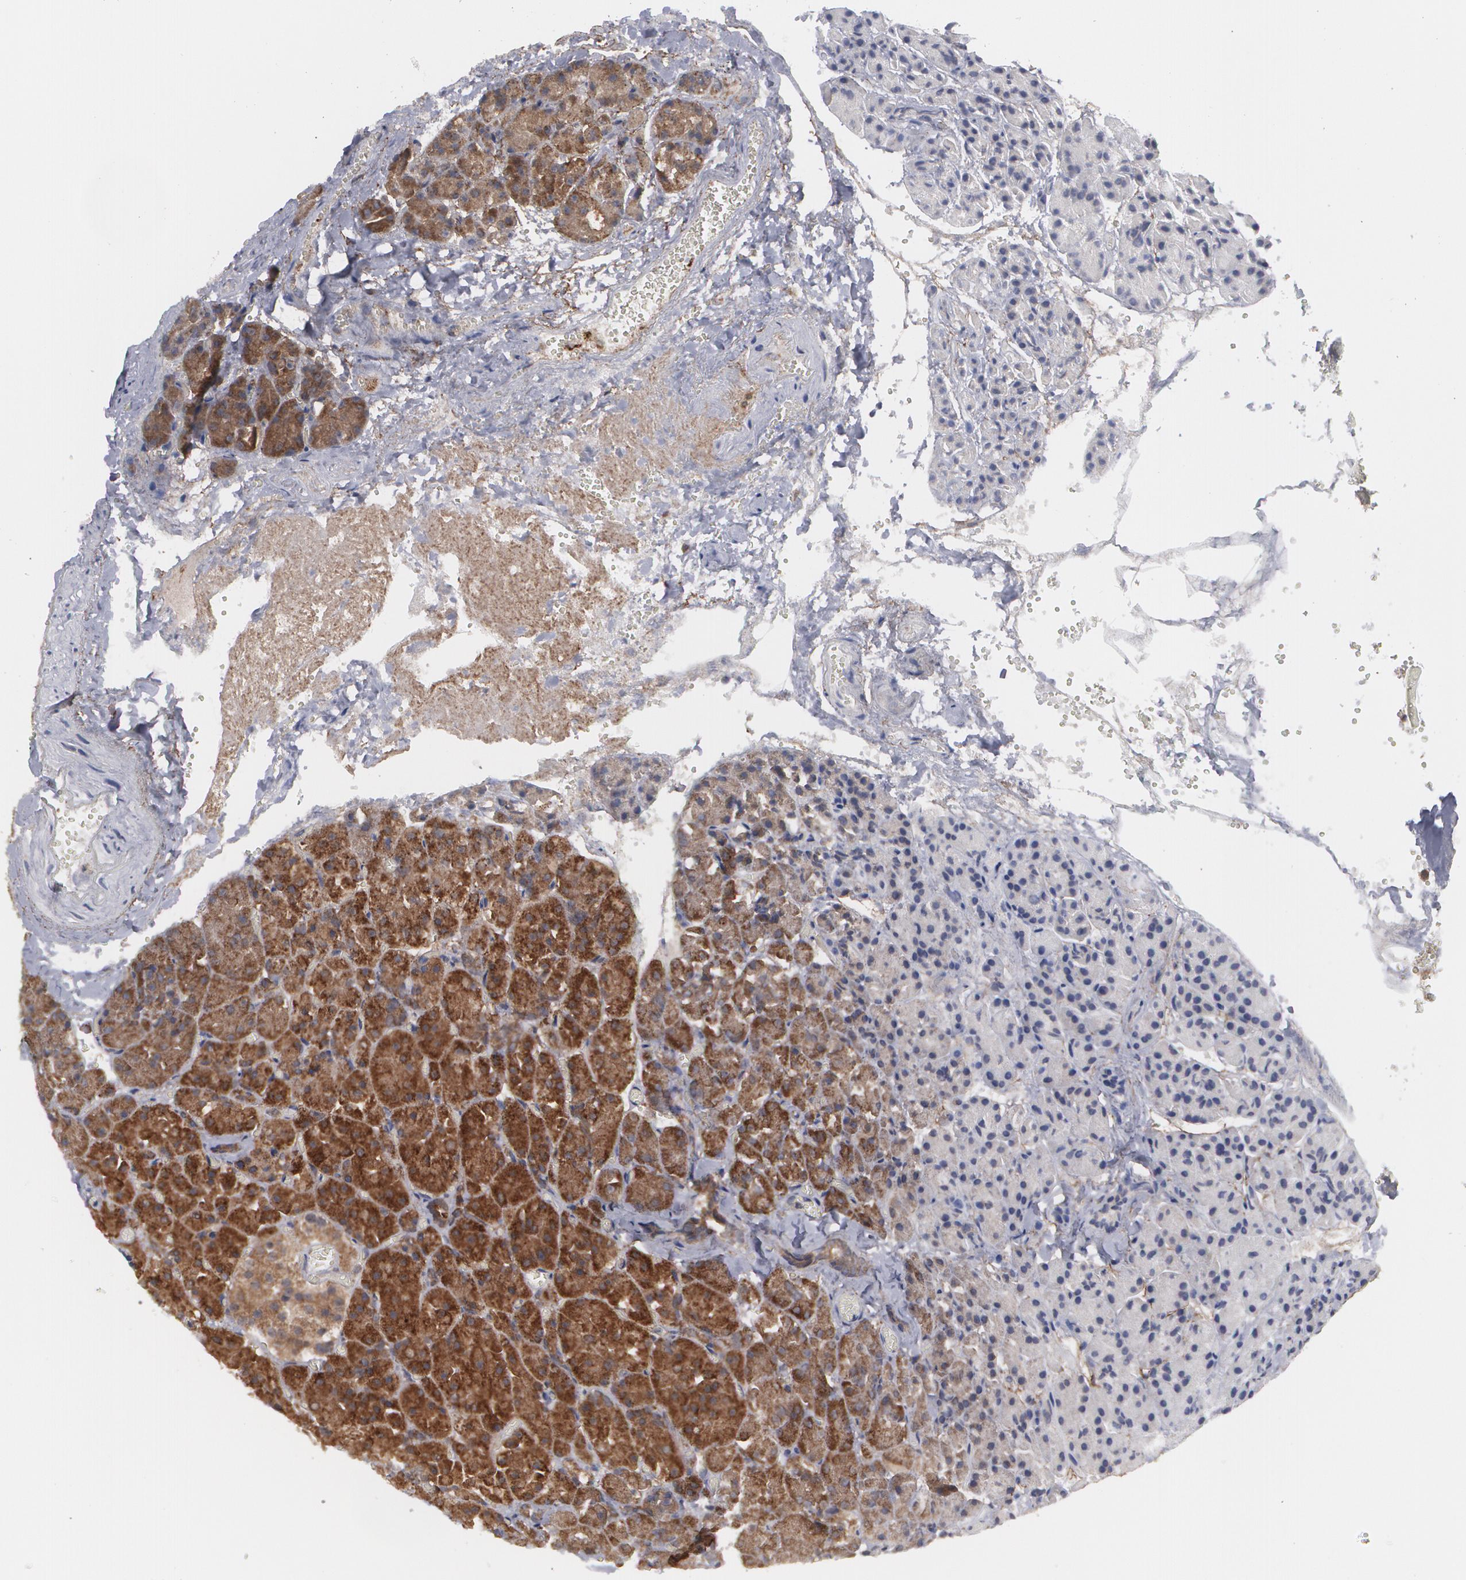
{"staining": {"intensity": "strong", "quantity": ">75%", "location": "cytoplasmic/membranous"}, "tissue": "carcinoid", "cell_type": "Tumor cells", "image_type": "cancer", "snomed": [{"axis": "morphology", "description": "Normal tissue, NOS"}, {"axis": "morphology", "description": "Carcinoid, malignant, NOS"}, {"axis": "topography", "description": "Pancreas"}], "caption": "Immunohistochemistry micrograph of carcinoid stained for a protein (brown), which demonstrates high levels of strong cytoplasmic/membranous staining in approximately >75% of tumor cells.", "gene": "BMP6", "patient": {"sex": "female", "age": 35}}